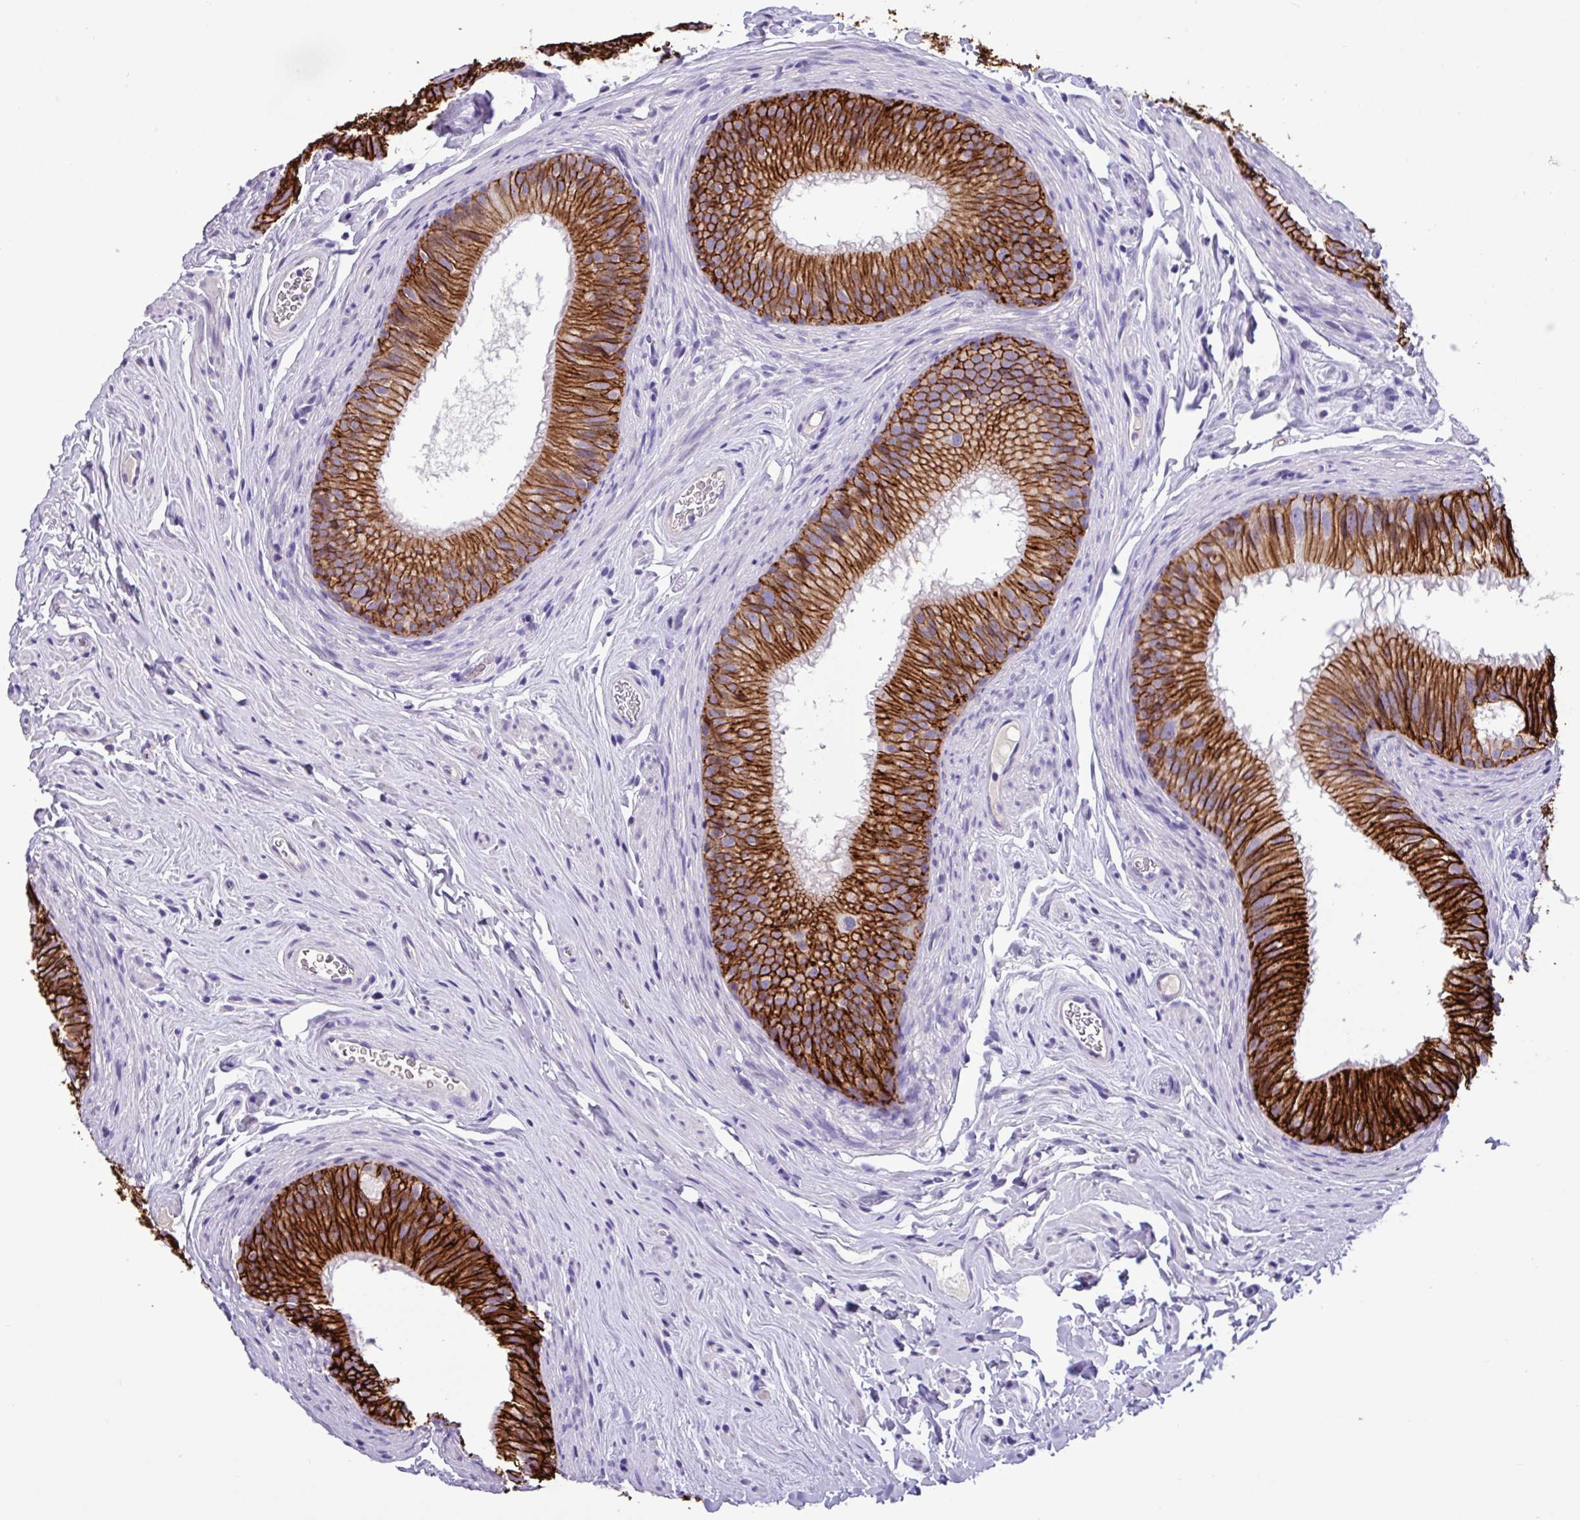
{"staining": {"intensity": "strong", "quantity": ">75%", "location": "cytoplasmic/membranous"}, "tissue": "epididymis", "cell_type": "Glandular cells", "image_type": "normal", "snomed": [{"axis": "morphology", "description": "Normal tissue, NOS"}, {"axis": "topography", "description": "Epididymis, spermatic cord, NOS"}], "caption": "Protein staining demonstrates strong cytoplasmic/membranous positivity in about >75% of glandular cells in benign epididymis. The staining was performed using DAB, with brown indicating positive protein expression. Nuclei are stained blue with hematoxylin.", "gene": "EPCAM", "patient": {"sex": "male", "age": 25}}